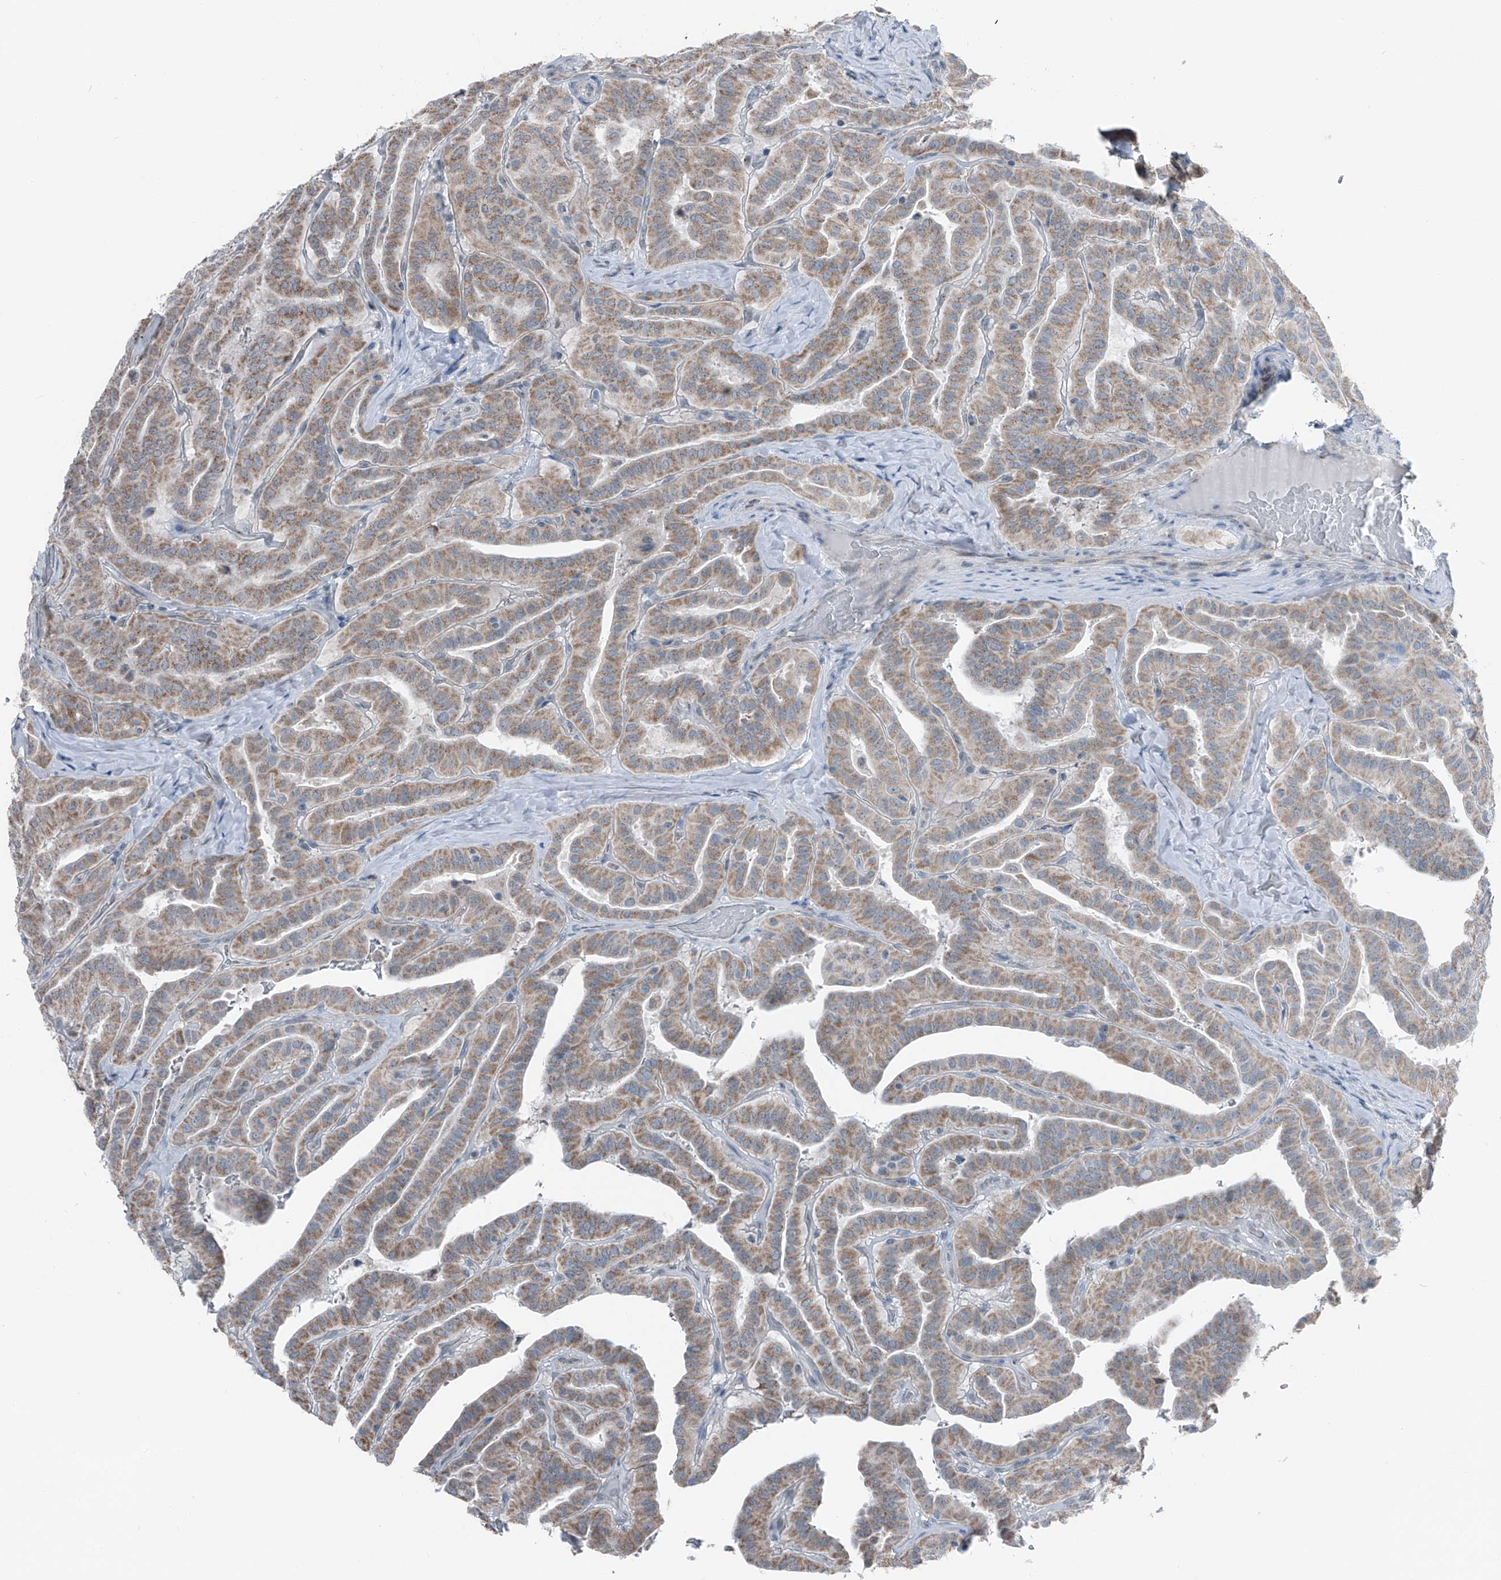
{"staining": {"intensity": "moderate", "quantity": ">75%", "location": "cytoplasmic/membranous"}, "tissue": "thyroid cancer", "cell_type": "Tumor cells", "image_type": "cancer", "snomed": [{"axis": "morphology", "description": "Papillary adenocarcinoma, NOS"}, {"axis": "topography", "description": "Thyroid gland"}], "caption": "Thyroid cancer (papillary adenocarcinoma) stained for a protein exhibits moderate cytoplasmic/membranous positivity in tumor cells.", "gene": "DYRK1B", "patient": {"sex": "male", "age": 77}}